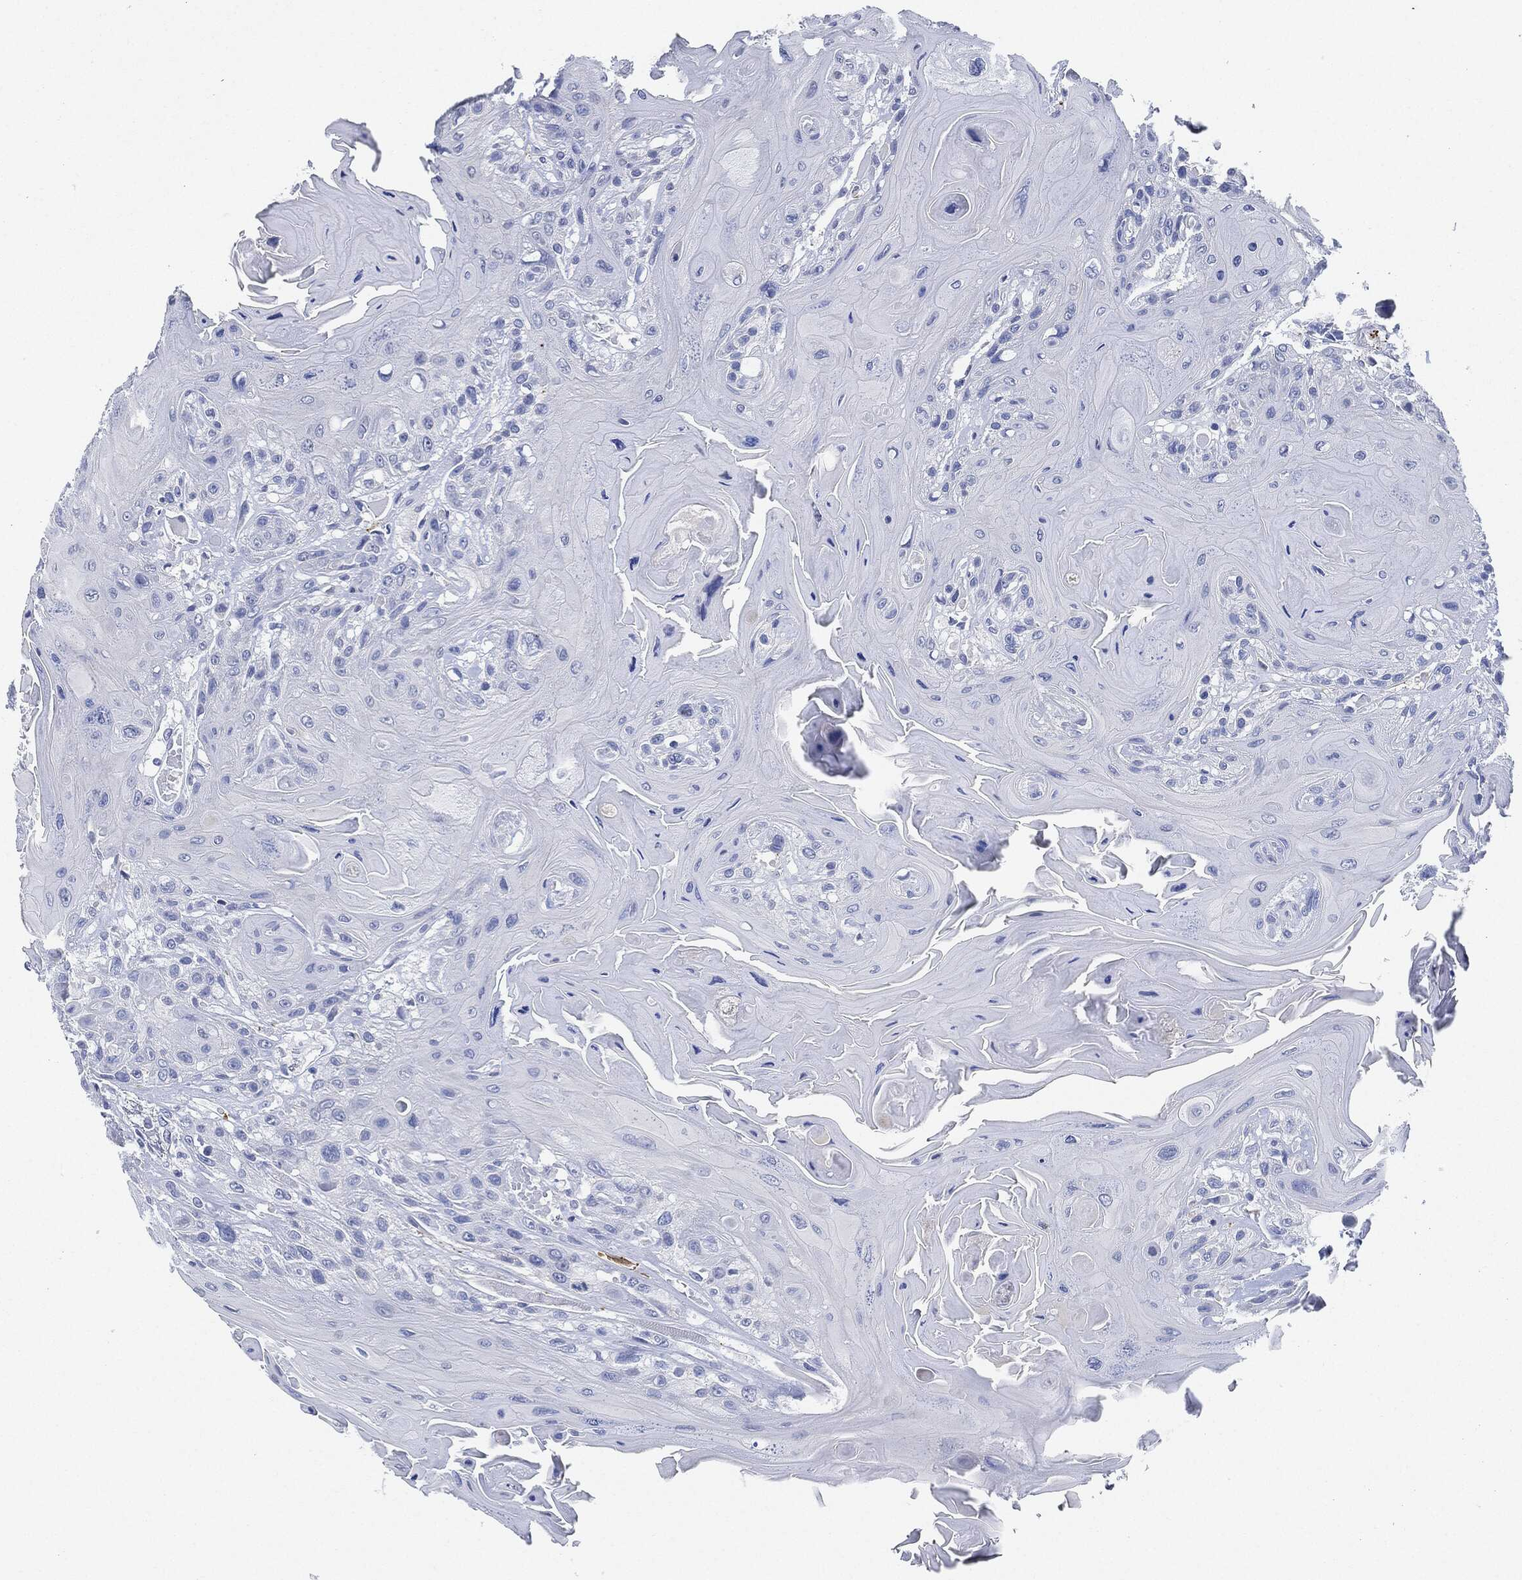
{"staining": {"intensity": "negative", "quantity": "none", "location": "none"}, "tissue": "head and neck cancer", "cell_type": "Tumor cells", "image_type": "cancer", "snomed": [{"axis": "morphology", "description": "Squamous cell carcinoma, NOS"}, {"axis": "topography", "description": "Head-Neck"}], "caption": "Tumor cells are negative for brown protein staining in head and neck cancer (squamous cell carcinoma).", "gene": "TAGLN", "patient": {"sex": "female", "age": 59}}